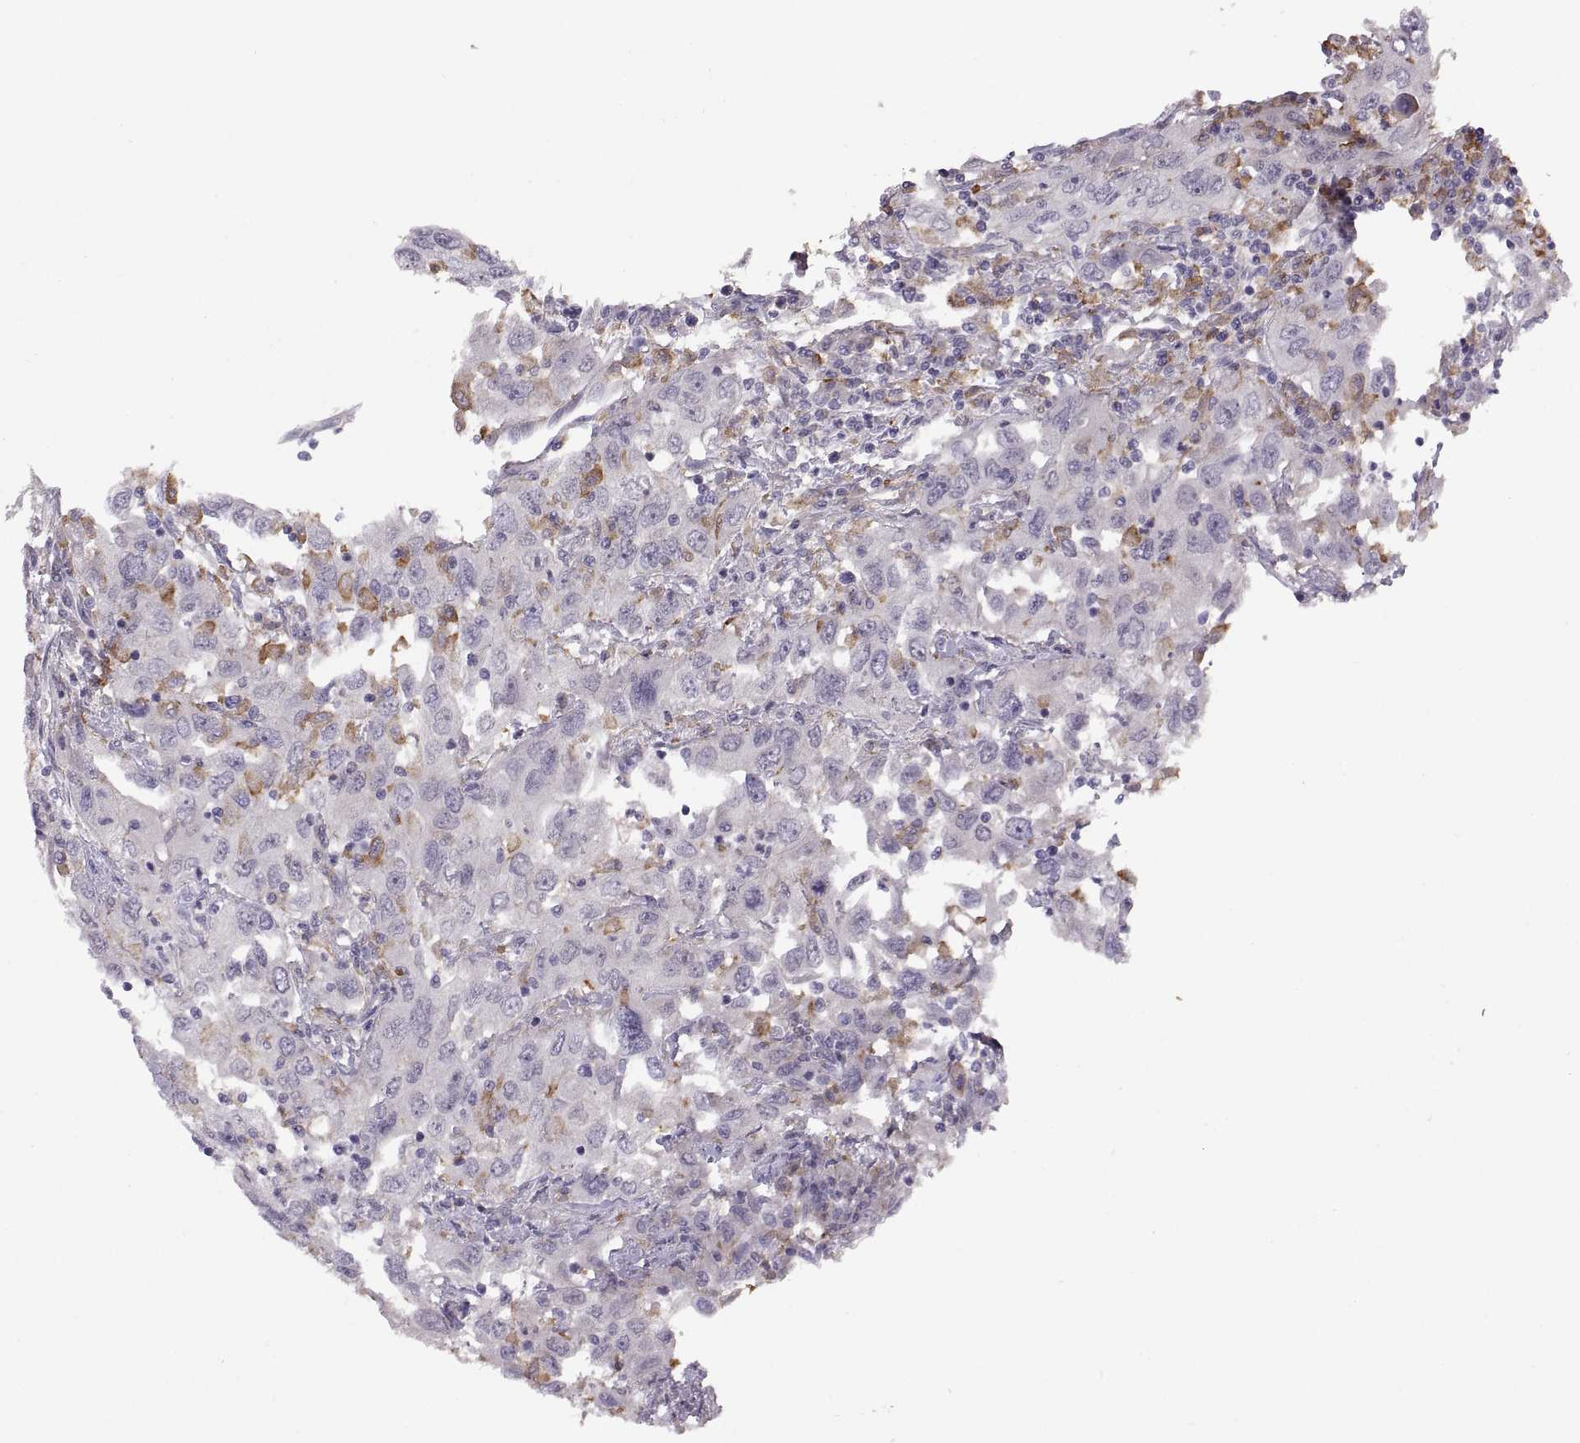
{"staining": {"intensity": "negative", "quantity": "none", "location": "none"}, "tissue": "urothelial cancer", "cell_type": "Tumor cells", "image_type": "cancer", "snomed": [{"axis": "morphology", "description": "Urothelial carcinoma, High grade"}, {"axis": "topography", "description": "Urinary bladder"}], "caption": "DAB immunohistochemical staining of high-grade urothelial carcinoma displays no significant expression in tumor cells. (DAB (3,3'-diaminobenzidine) immunohistochemistry visualized using brightfield microscopy, high magnification).", "gene": "MEIOC", "patient": {"sex": "male", "age": 76}}